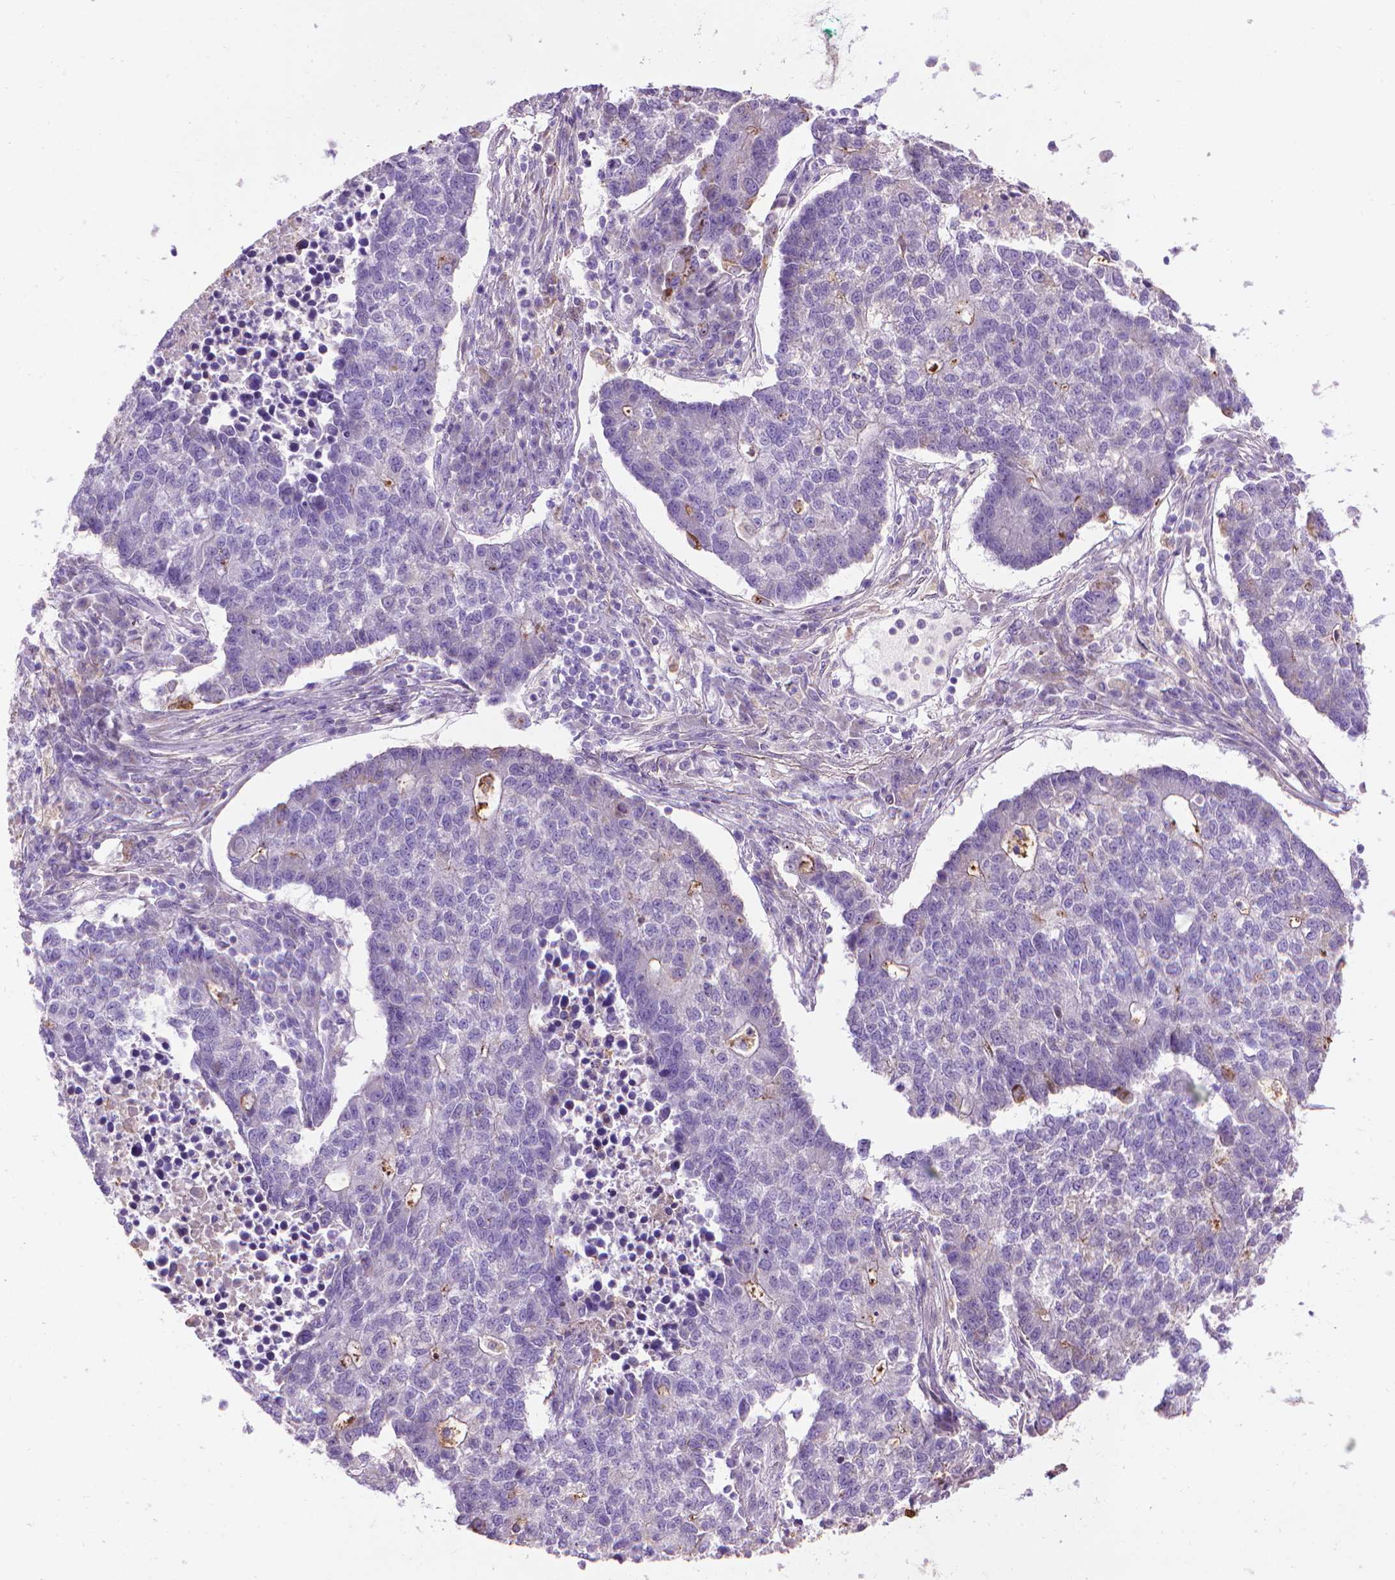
{"staining": {"intensity": "negative", "quantity": "none", "location": "none"}, "tissue": "lung cancer", "cell_type": "Tumor cells", "image_type": "cancer", "snomed": [{"axis": "morphology", "description": "Adenocarcinoma, NOS"}, {"axis": "topography", "description": "Lung"}], "caption": "Tumor cells show no significant staining in adenocarcinoma (lung).", "gene": "AQP10", "patient": {"sex": "male", "age": 57}}